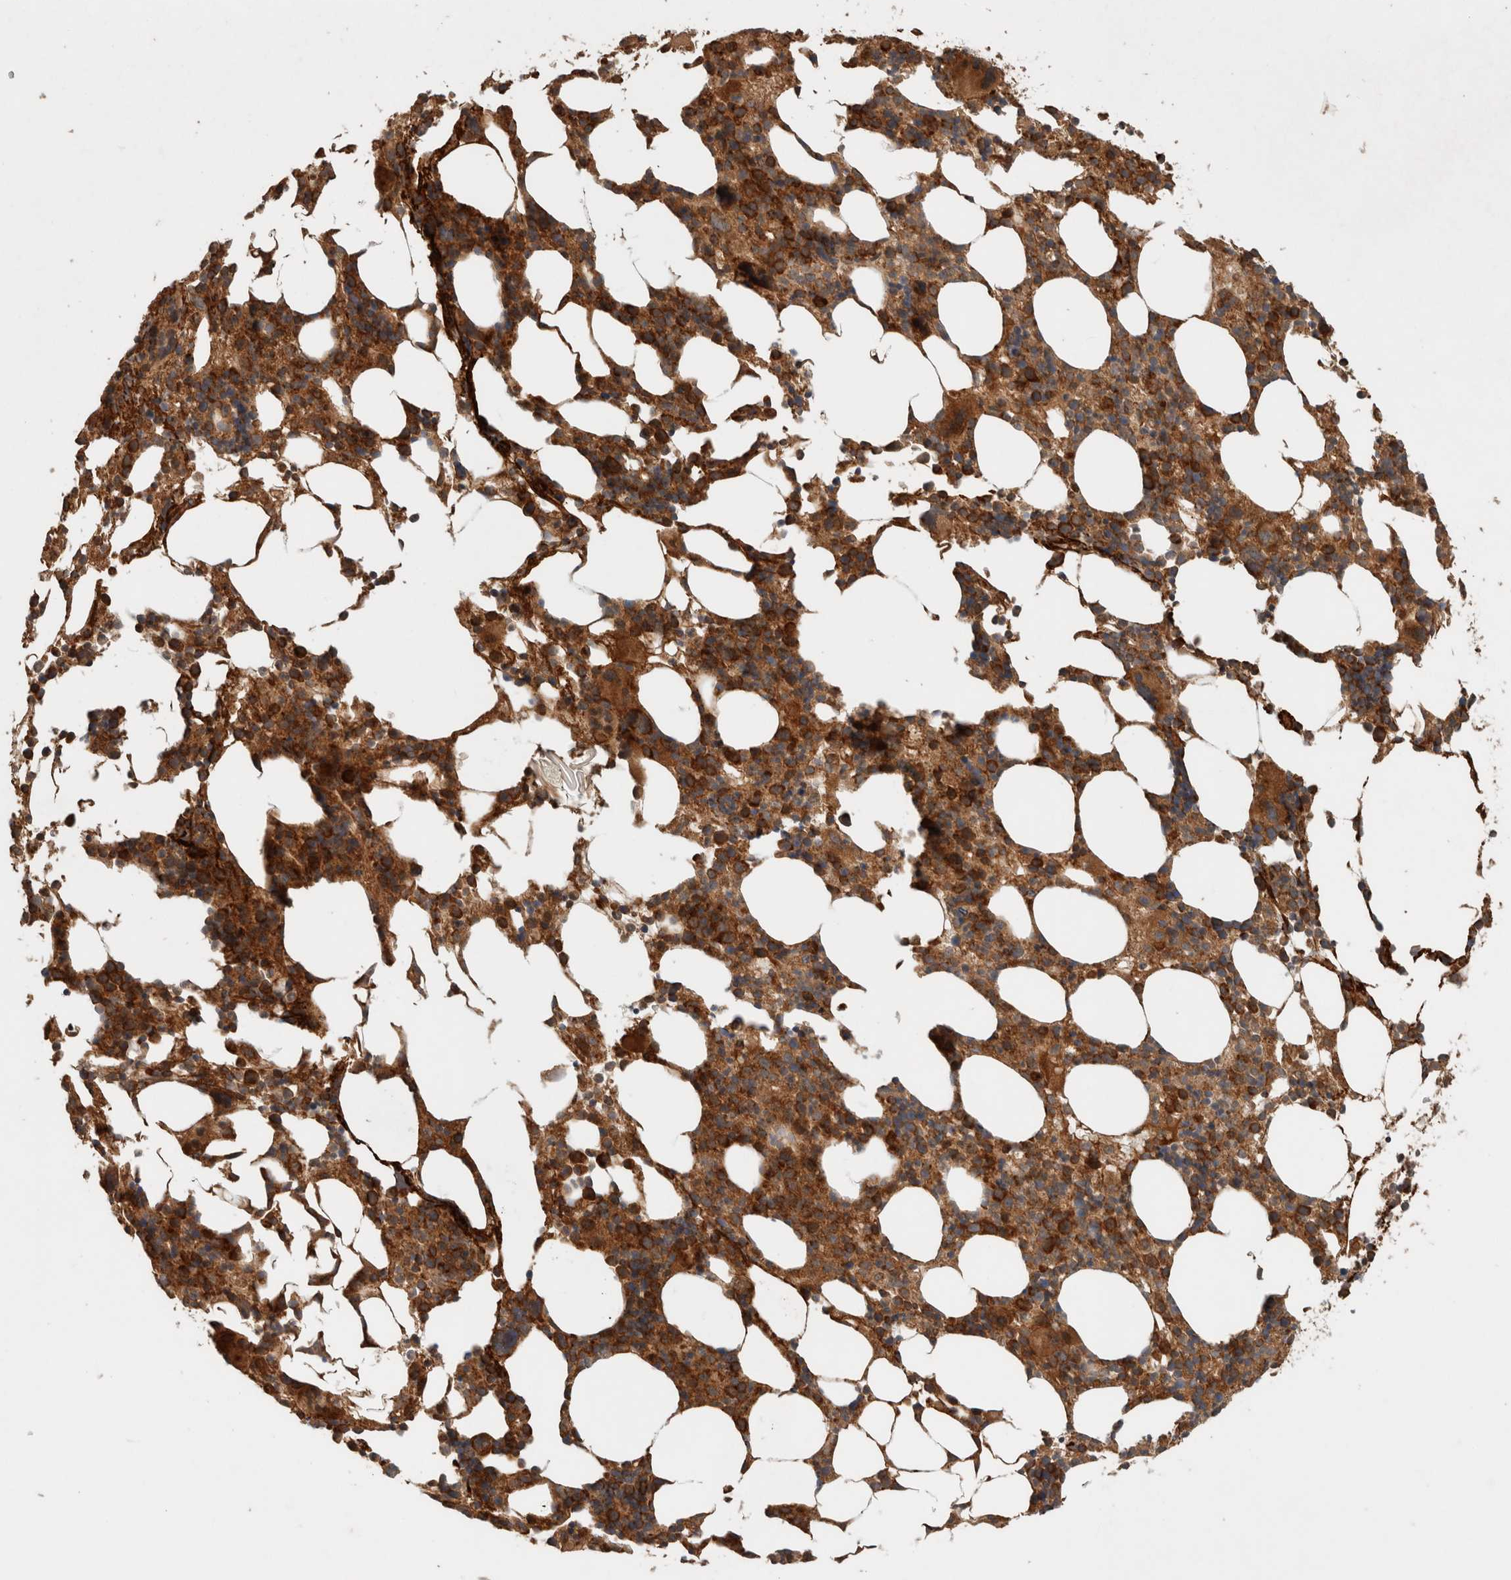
{"staining": {"intensity": "strong", "quantity": ">75%", "location": "cytoplasmic/membranous"}, "tissue": "bone marrow", "cell_type": "Hematopoietic cells", "image_type": "normal", "snomed": [{"axis": "morphology", "description": "Normal tissue, NOS"}, {"axis": "morphology", "description": "Inflammation, NOS"}, {"axis": "topography", "description": "Bone marrow"}], "caption": "Approximately >75% of hematopoietic cells in unremarkable bone marrow demonstrate strong cytoplasmic/membranous protein staining as visualized by brown immunohistochemical staining.", "gene": "EIF2B3", "patient": {"sex": "male", "age": 55}}